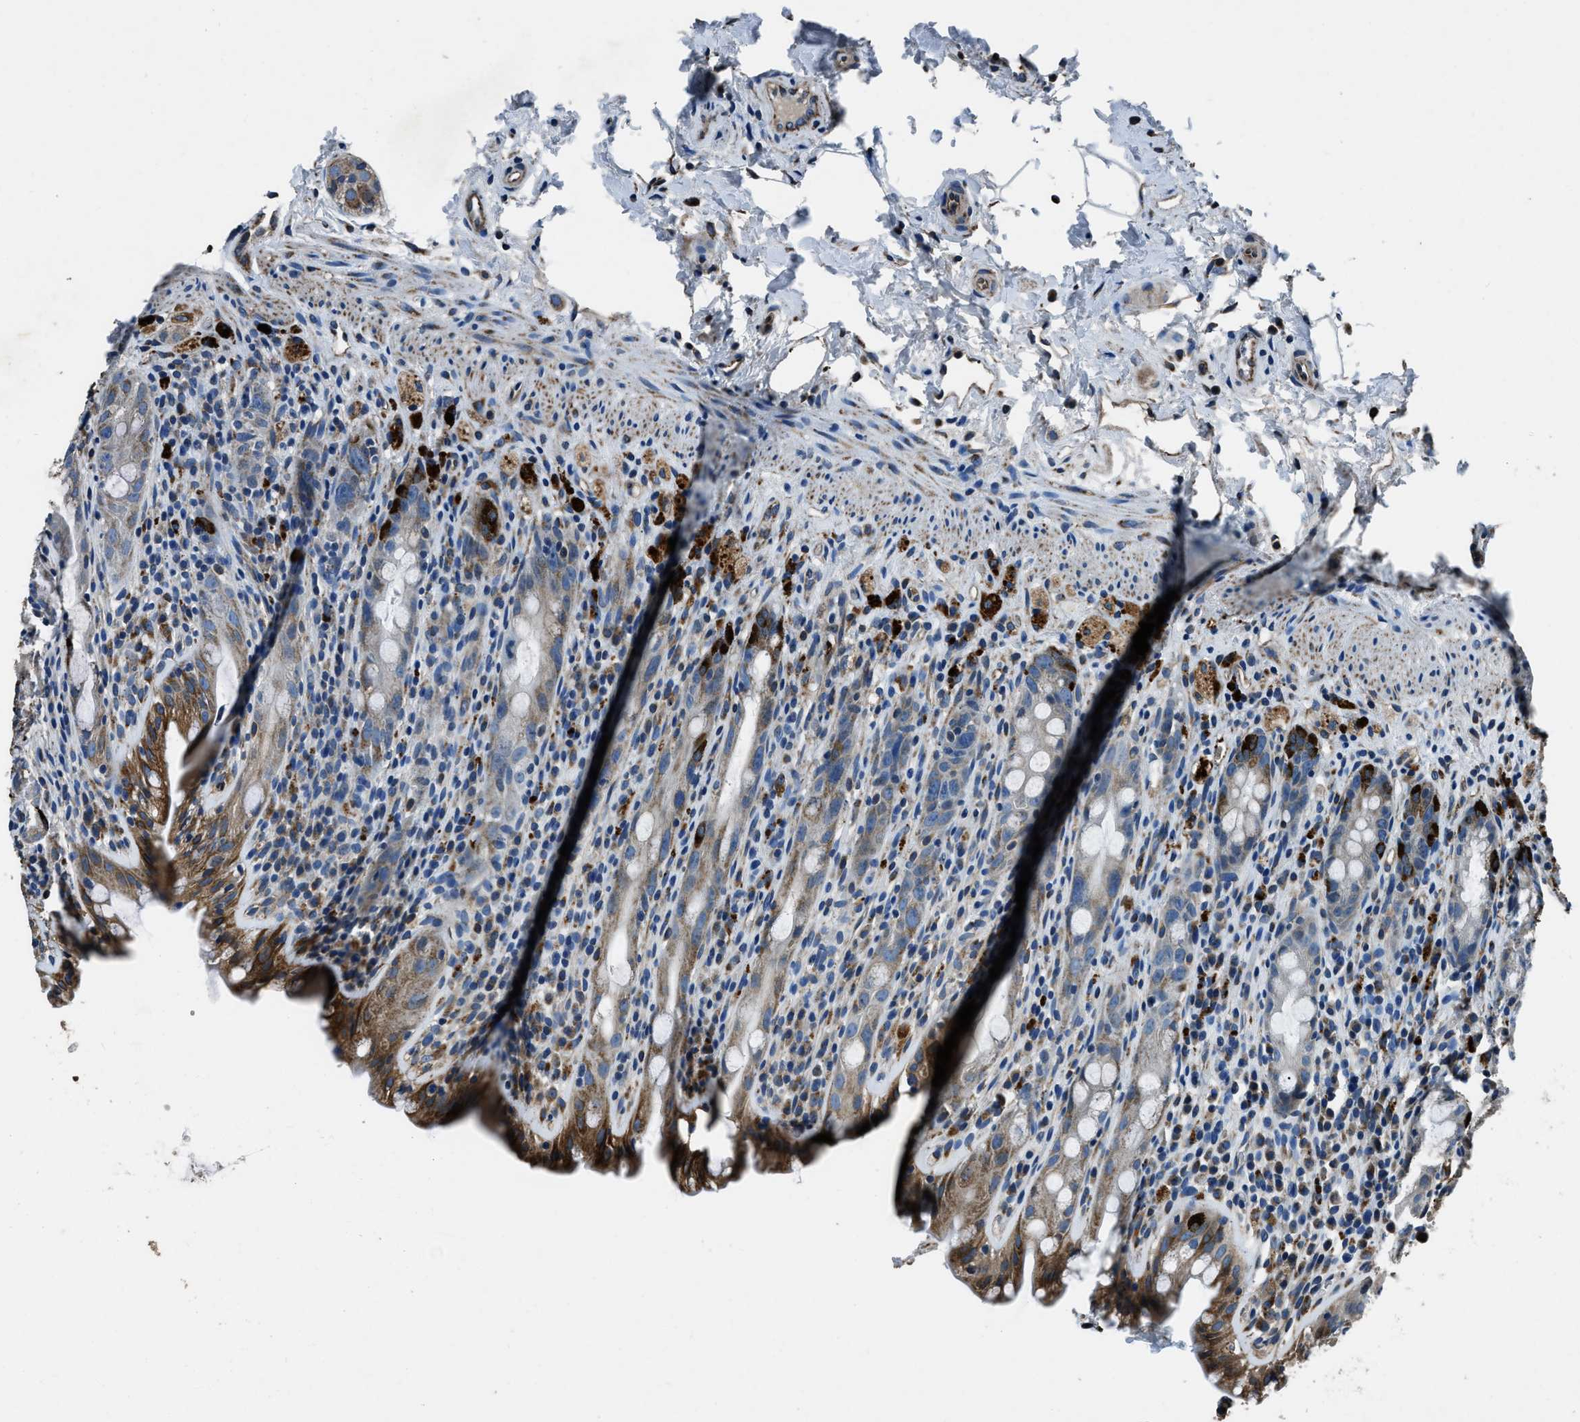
{"staining": {"intensity": "moderate", "quantity": "25%-75%", "location": "cytoplasmic/membranous"}, "tissue": "rectum", "cell_type": "Glandular cells", "image_type": "normal", "snomed": [{"axis": "morphology", "description": "Normal tissue, NOS"}, {"axis": "topography", "description": "Rectum"}], "caption": "IHC (DAB) staining of benign human rectum displays moderate cytoplasmic/membranous protein expression in about 25%-75% of glandular cells. (Brightfield microscopy of DAB IHC at high magnification).", "gene": "OGDH", "patient": {"sex": "male", "age": 44}}